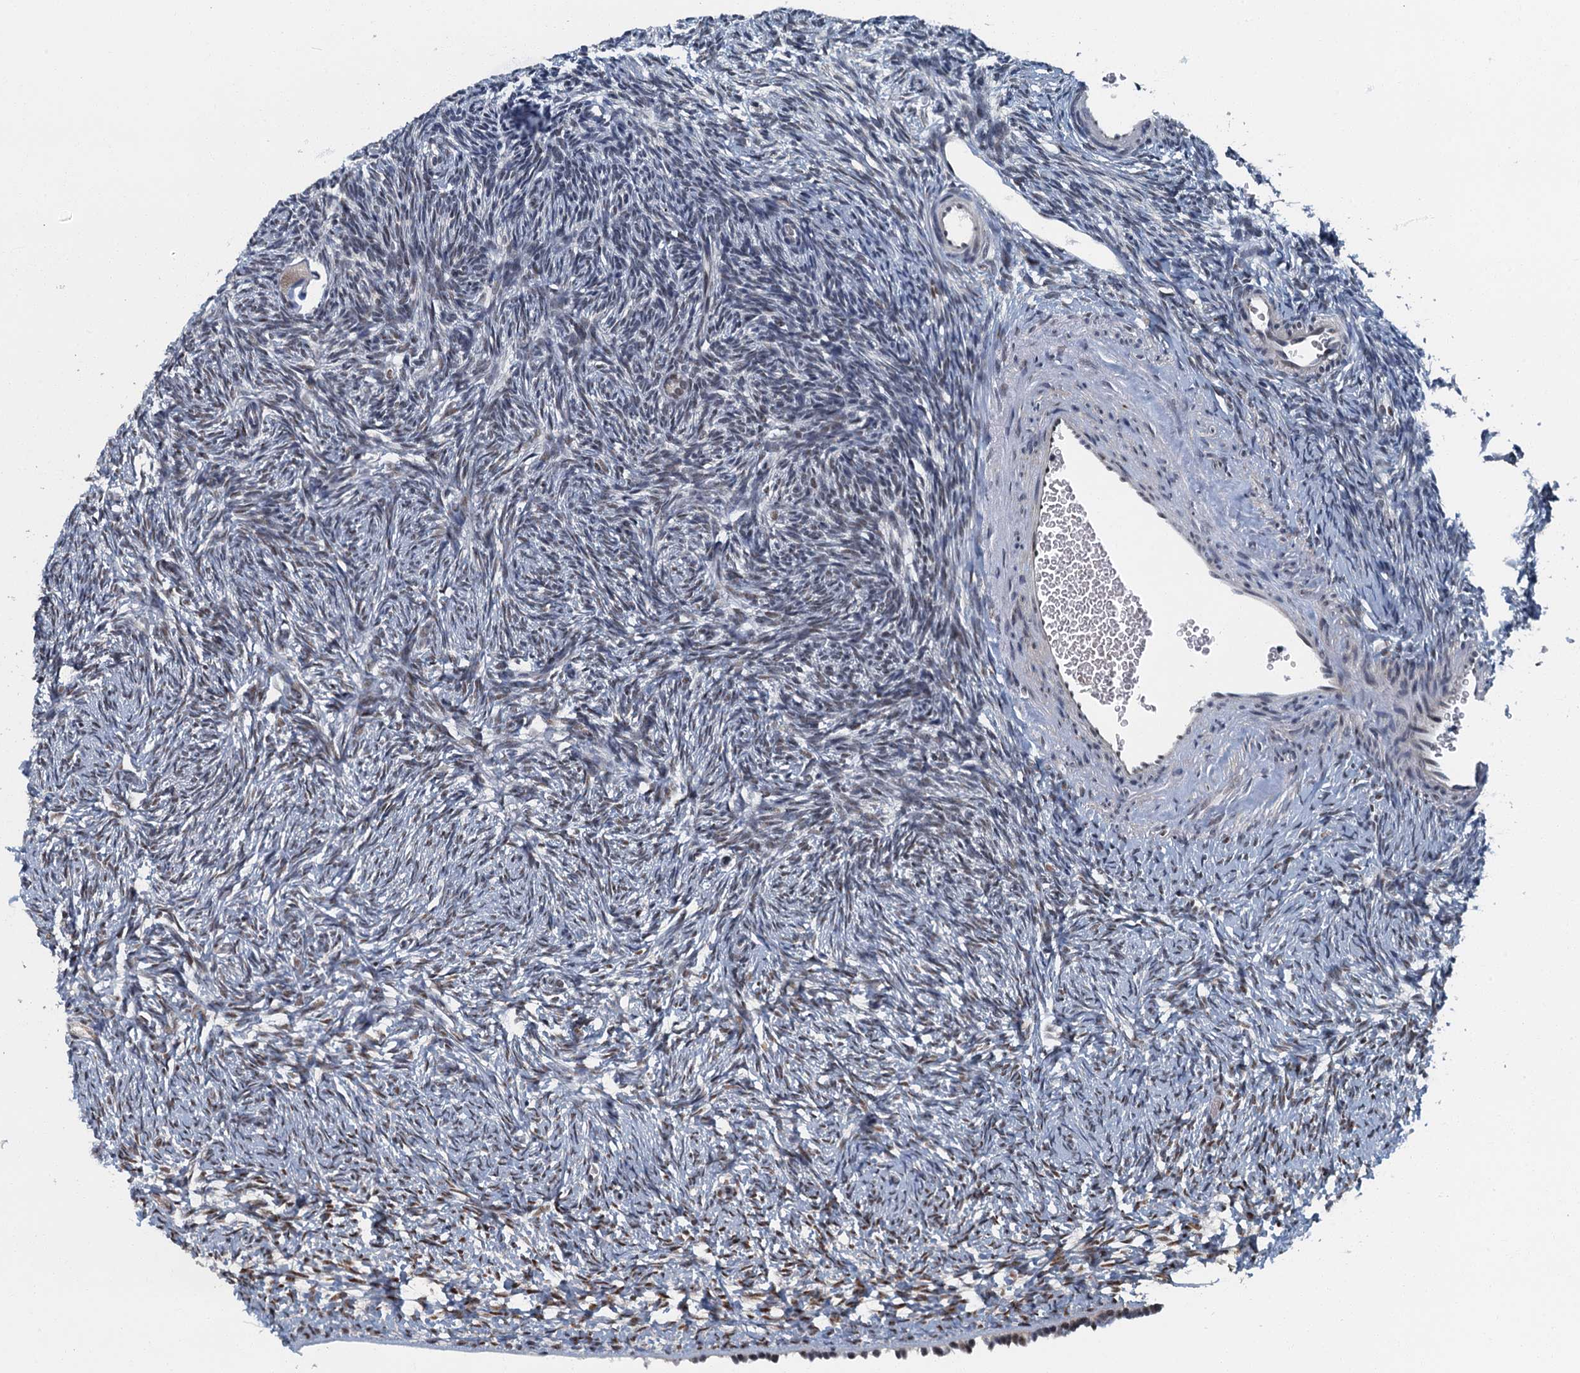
{"staining": {"intensity": "weak", "quantity": ">75%", "location": "nuclear"}, "tissue": "ovary", "cell_type": "Follicle cells", "image_type": "normal", "snomed": [{"axis": "morphology", "description": "Normal tissue, NOS"}, {"axis": "topography", "description": "Ovary"}], "caption": "DAB (3,3'-diaminobenzidine) immunohistochemical staining of normal ovary displays weak nuclear protein staining in approximately >75% of follicle cells. The protein of interest is shown in brown color, while the nuclei are stained blue.", "gene": "GADL1", "patient": {"sex": "female", "age": 34}}